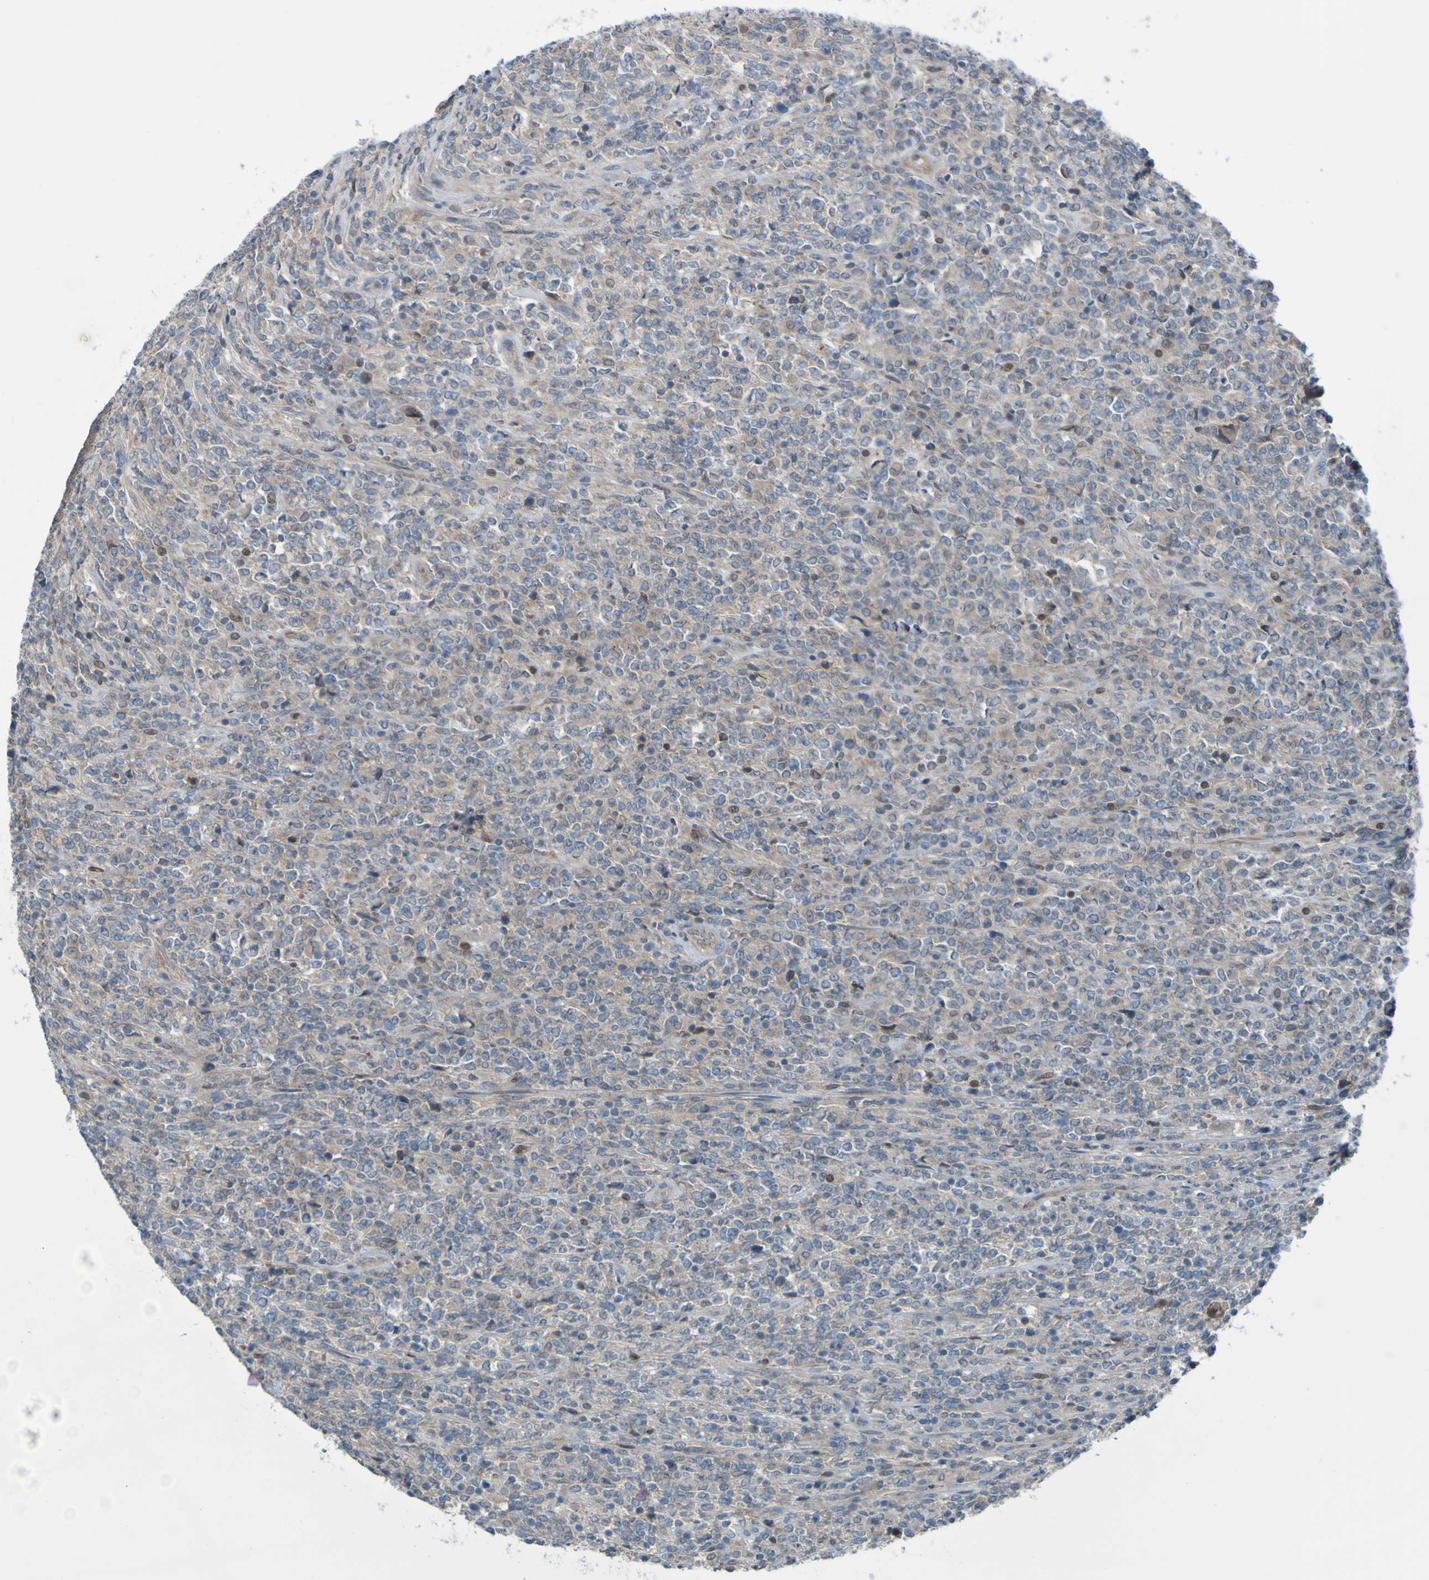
{"staining": {"intensity": "weak", "quantity": "25%-75%", "location": "cytoplasmic/membranous"}, "tissue": "lymphoma", "cell_type": "Tumor cells", "image_type": "cancer", "snomed": [{"axis": "morphology", "description": "Malignant lymphoma, non-Hodgkin's type, High grade"}, {"axis": "topography", "description": "Soft tissue"}], "caption": "This micrograph shows high-grade malignant lymphoma, non-Hodgkin's type stained with immunohistochemistry to label a protein in brown. The cytoplasmic/membranous of tumor cells show weak positivity for the protein. Nuclei are counter-stained blue.", "gene": "NPRL3", "patient": {"sex": "male", "age": 18}}